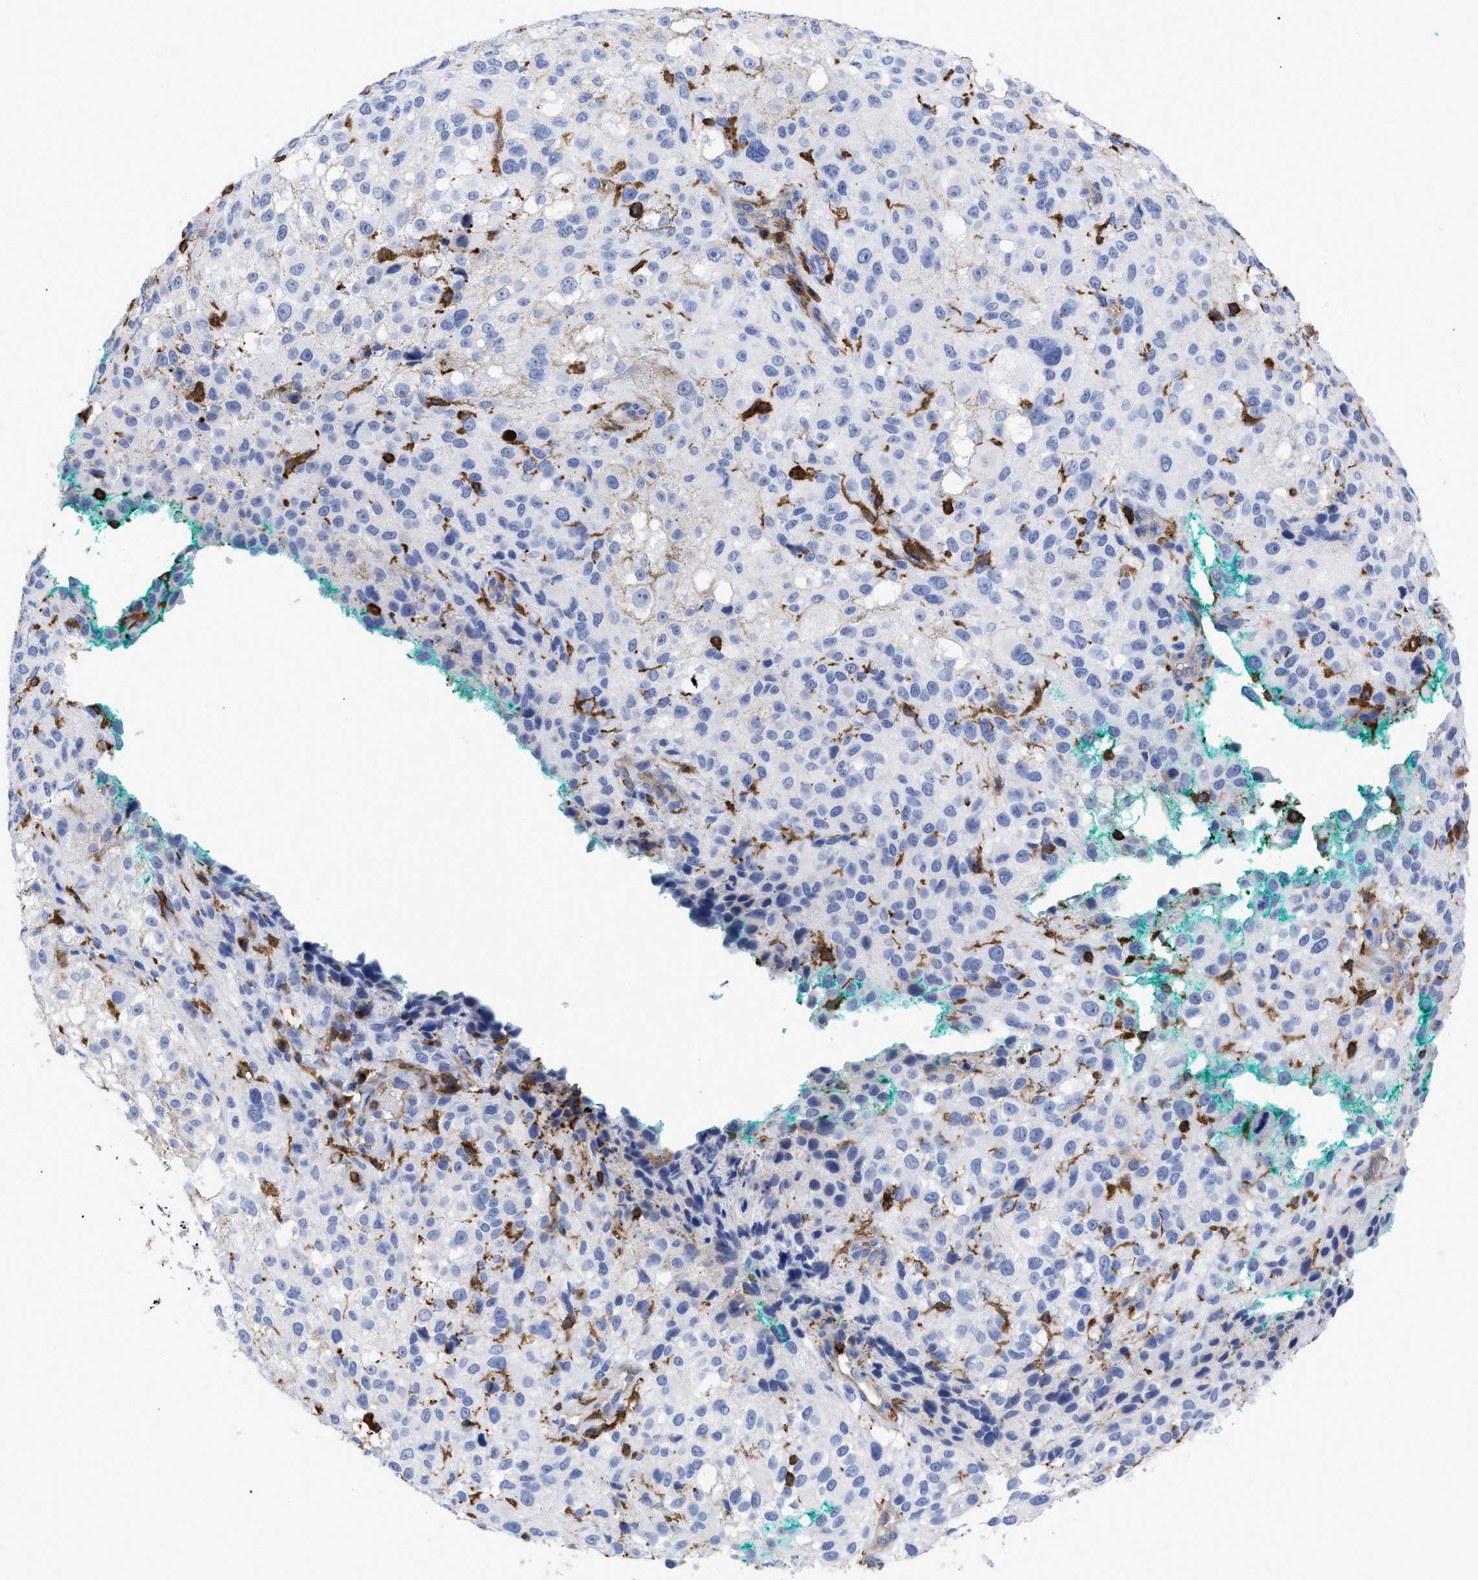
{"staining": {"intensity": "negative", "quantity": "none", "location": "none"}, "tissue": "melanoma", "cell_type": "Tumor cells", "image_type": "cancer", "snomed": [{"axis": "morphology", "description": "Necrosis, NOS"}, {"axis": "morphology", "description": "Malignant melanoma, NOS"}, {"axis": "topography", "description": "Skin"}], "caption": "Photomicrograph shows no protein expression in tumor cells of melanoma tissue.", "gene": "HCLS1", "patient": {"sex": "female", "age": 87}}